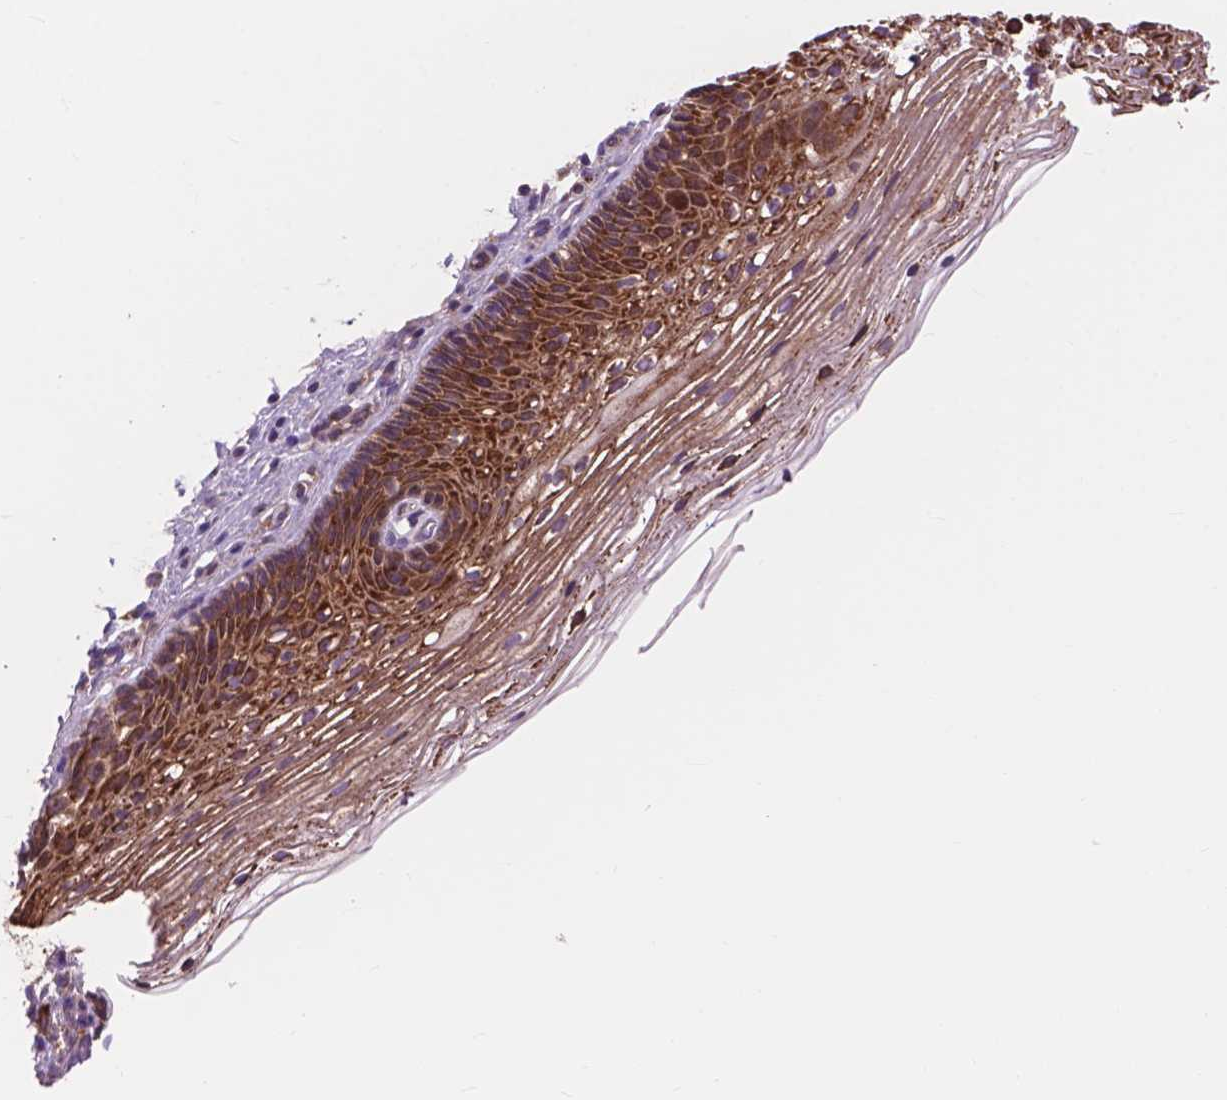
{"staining": {"intensity": "weak", "quantity": ">75%", "location": "cytoplasmic/membranous"}, "tissue": "cervix", "cell_type": "Glandular cells", "image_type": "normal", "snomed": [{"axis": "morphology", "description": "Normal tissue, NOS"}, {"axis": "topography", "description": "Cervix"}], "caption": "Glandular cells exhibit low levels of weak cytoplasmic/membranous positivity in about >75% of cells in unremarkable cervix. The staining was performed using DAB (3,3'-diaminobenzidine) to visualize the protein expression in brown, while the nuclei were stained in blue with hematoxylin (Magnification: 20x).", "gene": "RPL37A", "patient": {"sex": "female", "age": 34}}